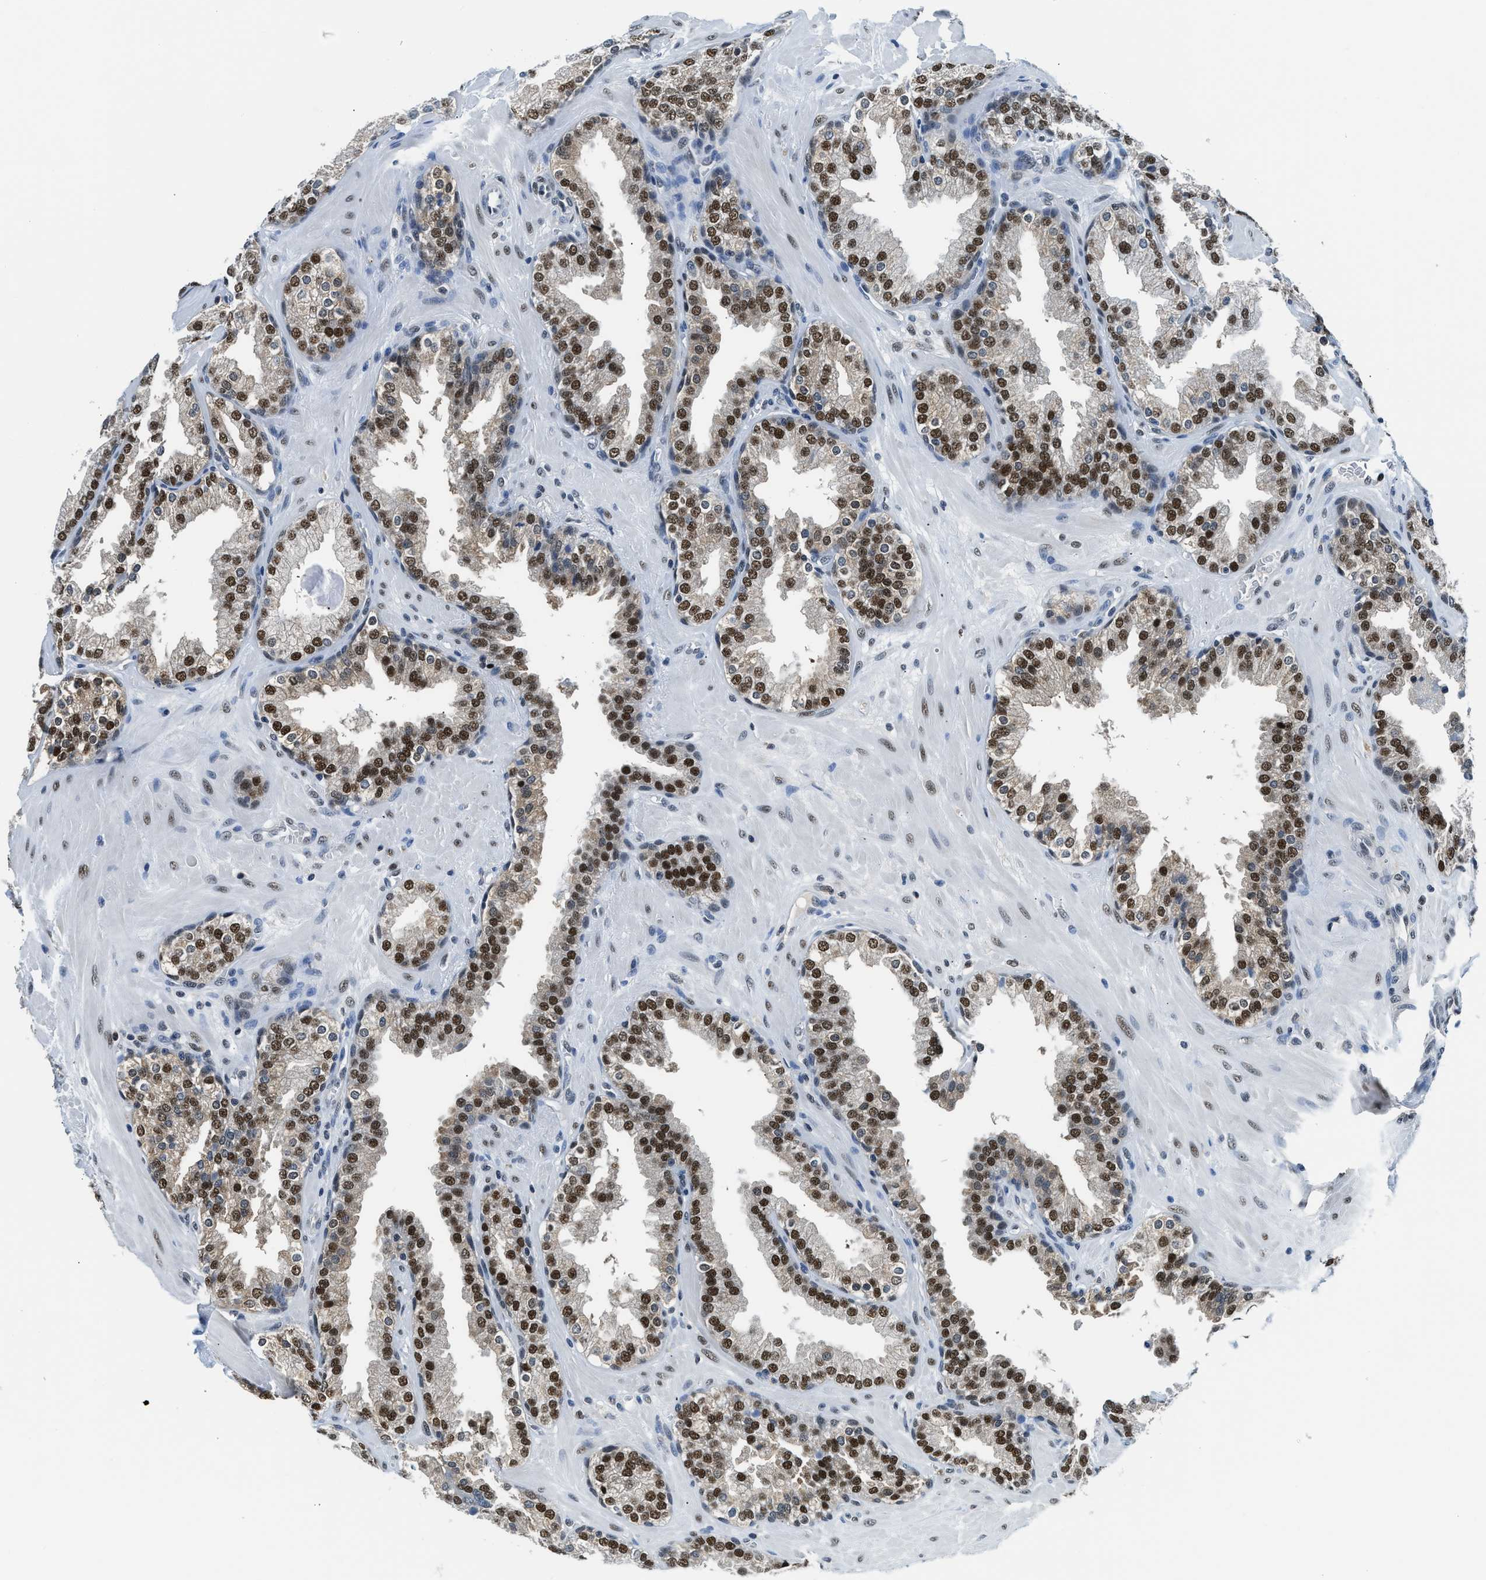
{"staining": {"intensity": "strong", "quantity": ">75%", "location": "nuclear"}, "tissue": "prostate", "cell_type": "Glandular cells", "image_type": "normal", "snomed": [{"axis": "morphology", "description": "Normal tissue, NOS"}, {"axis": "topography", "description": "Prostate"}], "caption": "Immunohistochemical staining of normal human prostate displays strong nuclear protein positivity in about >75% of glandular cells.", "gene": "ALX1", "patient": {"sex": "male", "age": 51}}